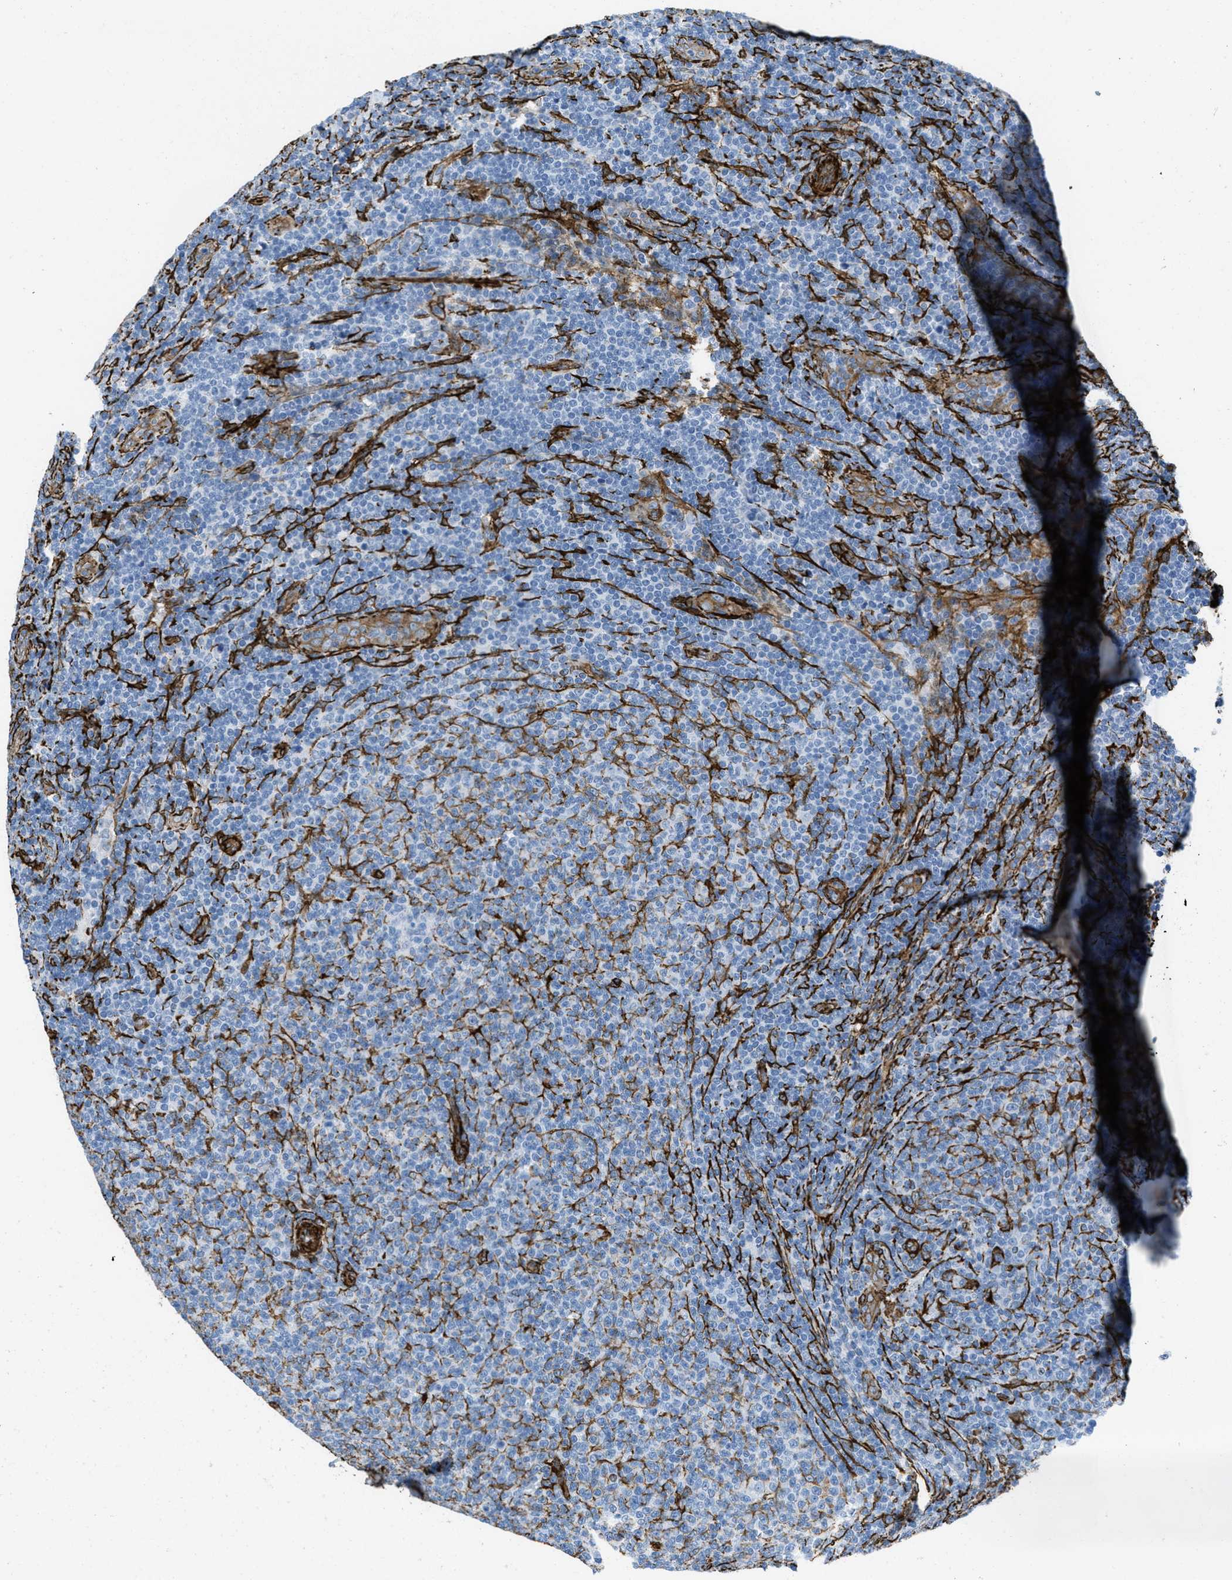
{"staining": {"intensity": "negative", "quantity": "none", "location": "none"}, "tissue": "lymphoma", "cell_type": "Tumor cells", "image_type": "cancer", "snomed": [{"axis": "morphology", "description": "Malignant lymphoma, non-Hodgkin's type, Low grade"}, {"axis": "topography", "description": "Lymph node"}], "caption": "IHC image of neoplastic tissue: lymphoma stained with DAB (3,3'-diaminobenzidine) displays no significant protein positivity in tumor cells.", "gene": "CALD1", "patient": {"sex": "male", "age": 66}}